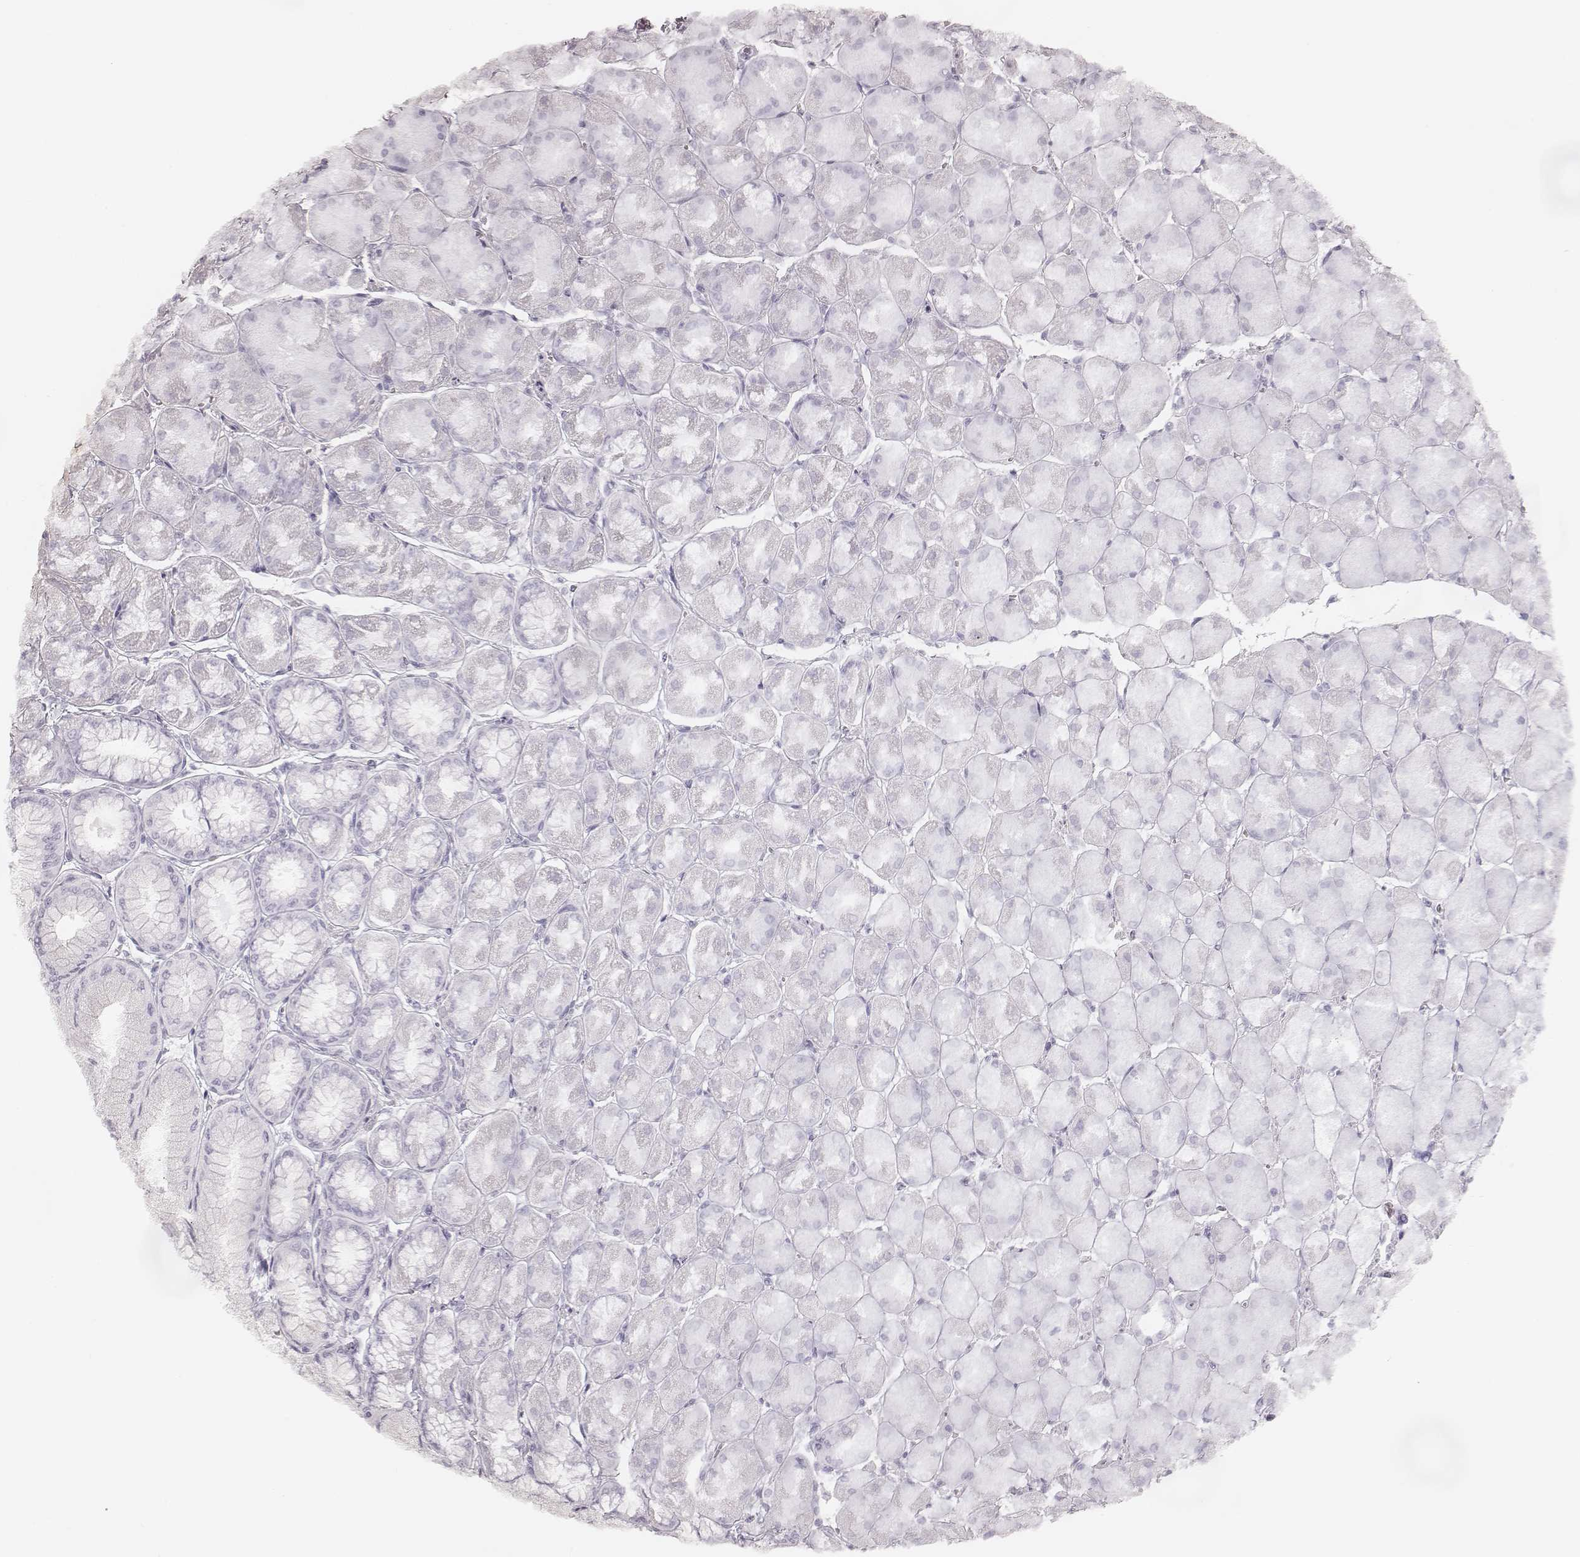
{"staining": {"intensity": "moderate", "quantity": "<25%", "location": "cytoplasmic/membranous"}, "tissue": "stomach", "cell_type": "Glandular cells", "image_type": "normal", "snomed": [{"axis": "morphology", "description": "Normal tissue, NOS"}, {"axis": "topography", "description": "Stomach, upper"}], "caption": "Immunohistochemistry (IHC) micrograph of unremarkable stomach: stomach stained using IHC demonstrates low levels of moderate protein expression localized specifically in the cytoplasmic/membranous of glandular cells, appearing as a cytoplasmic/membranous brown color.", "gene": "GORASP2", "patient": {"sex": "male", "age": 60}}